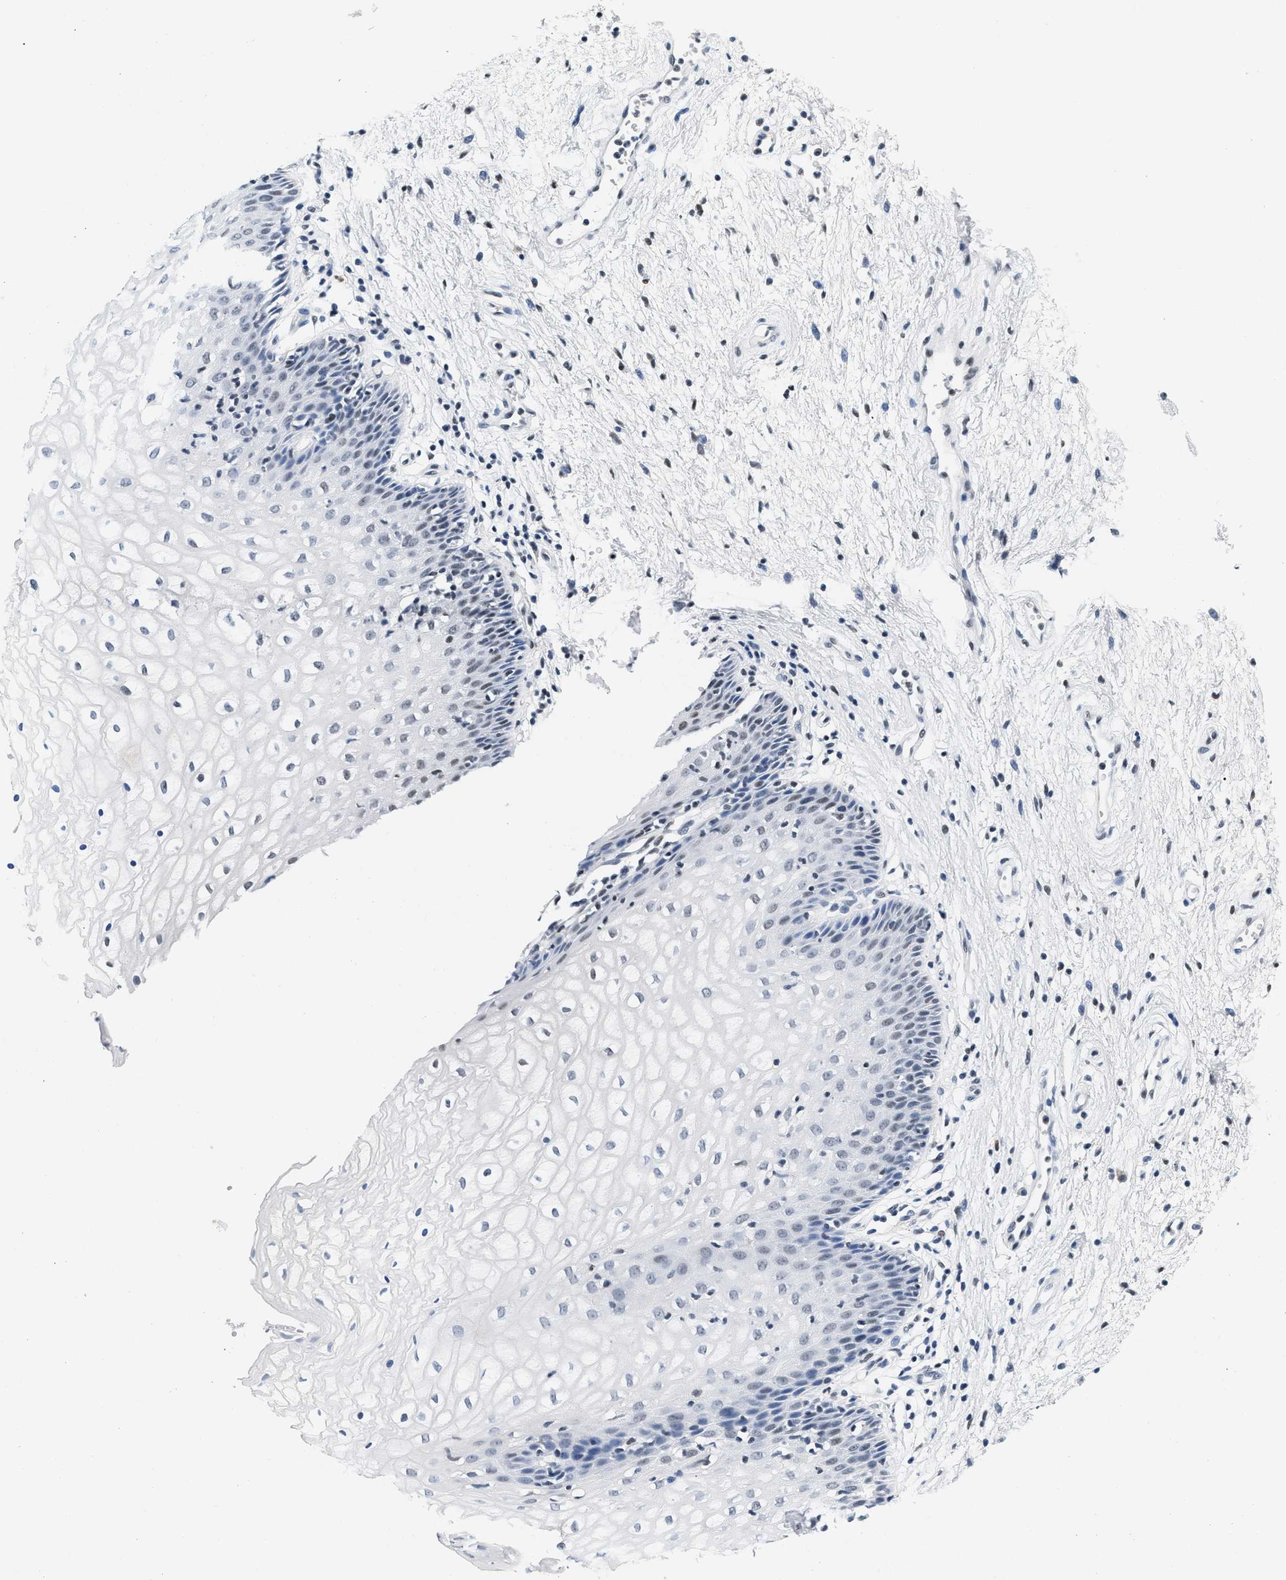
{"staining": {"intensity": "negative", "quantity": "none", "location": "none"}, "tissue": "vagina", "cell_type": "Squamous epithelial cells", "image_type": "normal", "snomed": [{"axis": "morphology", "description": "Normal tissue, NOS"}, {"axis": "topography", "description": "Vagina"}], "caption": "Human vagina stained for a protein using immunohistochemistry shows no positivity in squamous epithelial cells.", "gene": "ATF2", "patient": {"sex": "female", "age": 34}}